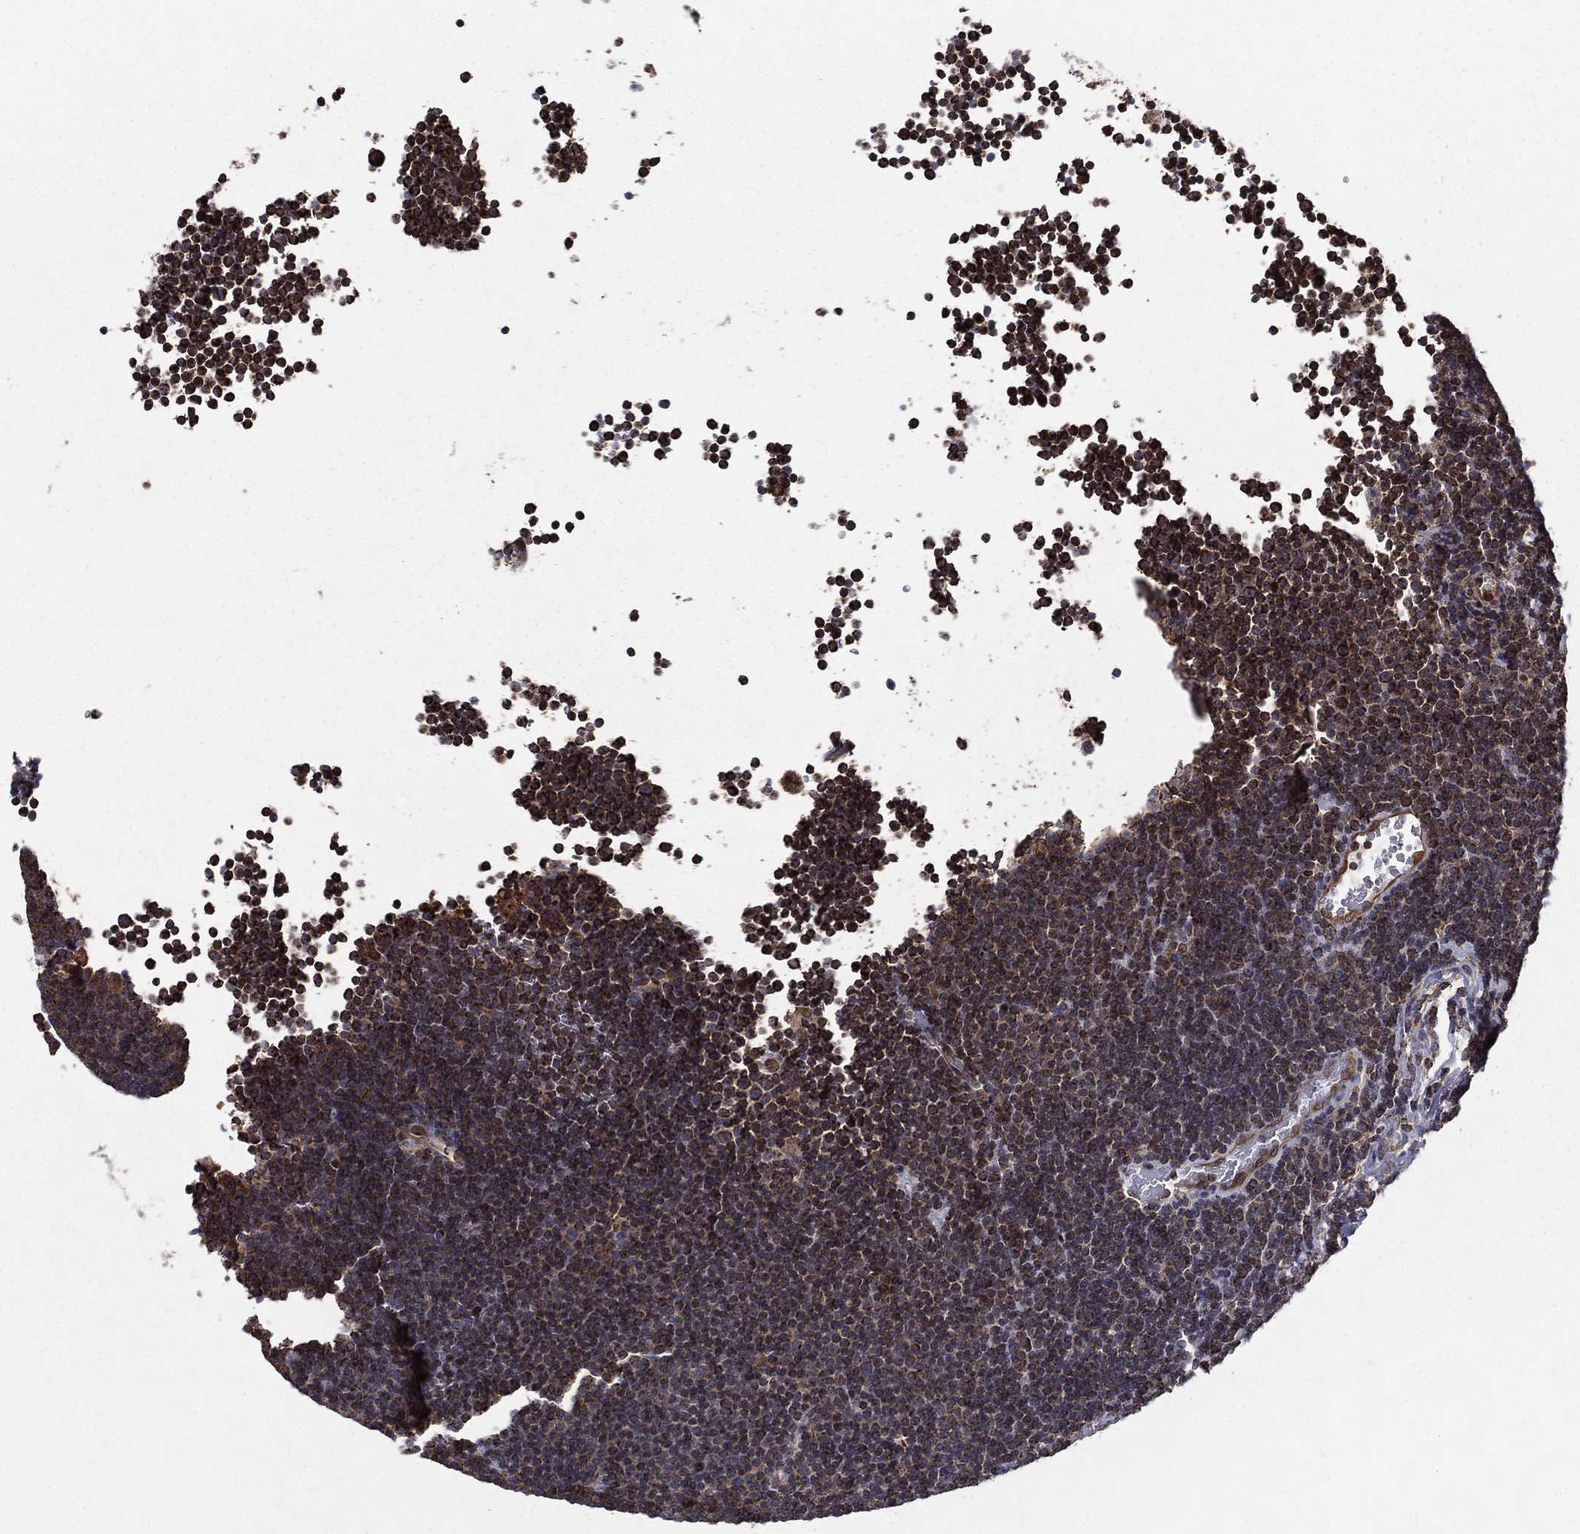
{"staining": {"intensity": "moderate", "quantity": "25%-75%", "location": "cytoplasmic/membranous"}, "tissue": "lymphoma", "cell_type": "Tumor cells", "image_type": "cancer", "snomed": [{"axis": "morphology", "description": "Malignant lymphoma, non-Hodgkin's type, Low grade"}, {"axis": "topography", "description": "Brain"}], "caption": "High-power microscopy captured an immunohistochemistry (IHC) micrograph of lymphoma, revealing moderate cytoplasmic/membranous staining in about 25%-75% of tumor cells. Nuclei are stained in blue.", "gene": "RIGI", "patient": {"sex": "female", "age": 66}}